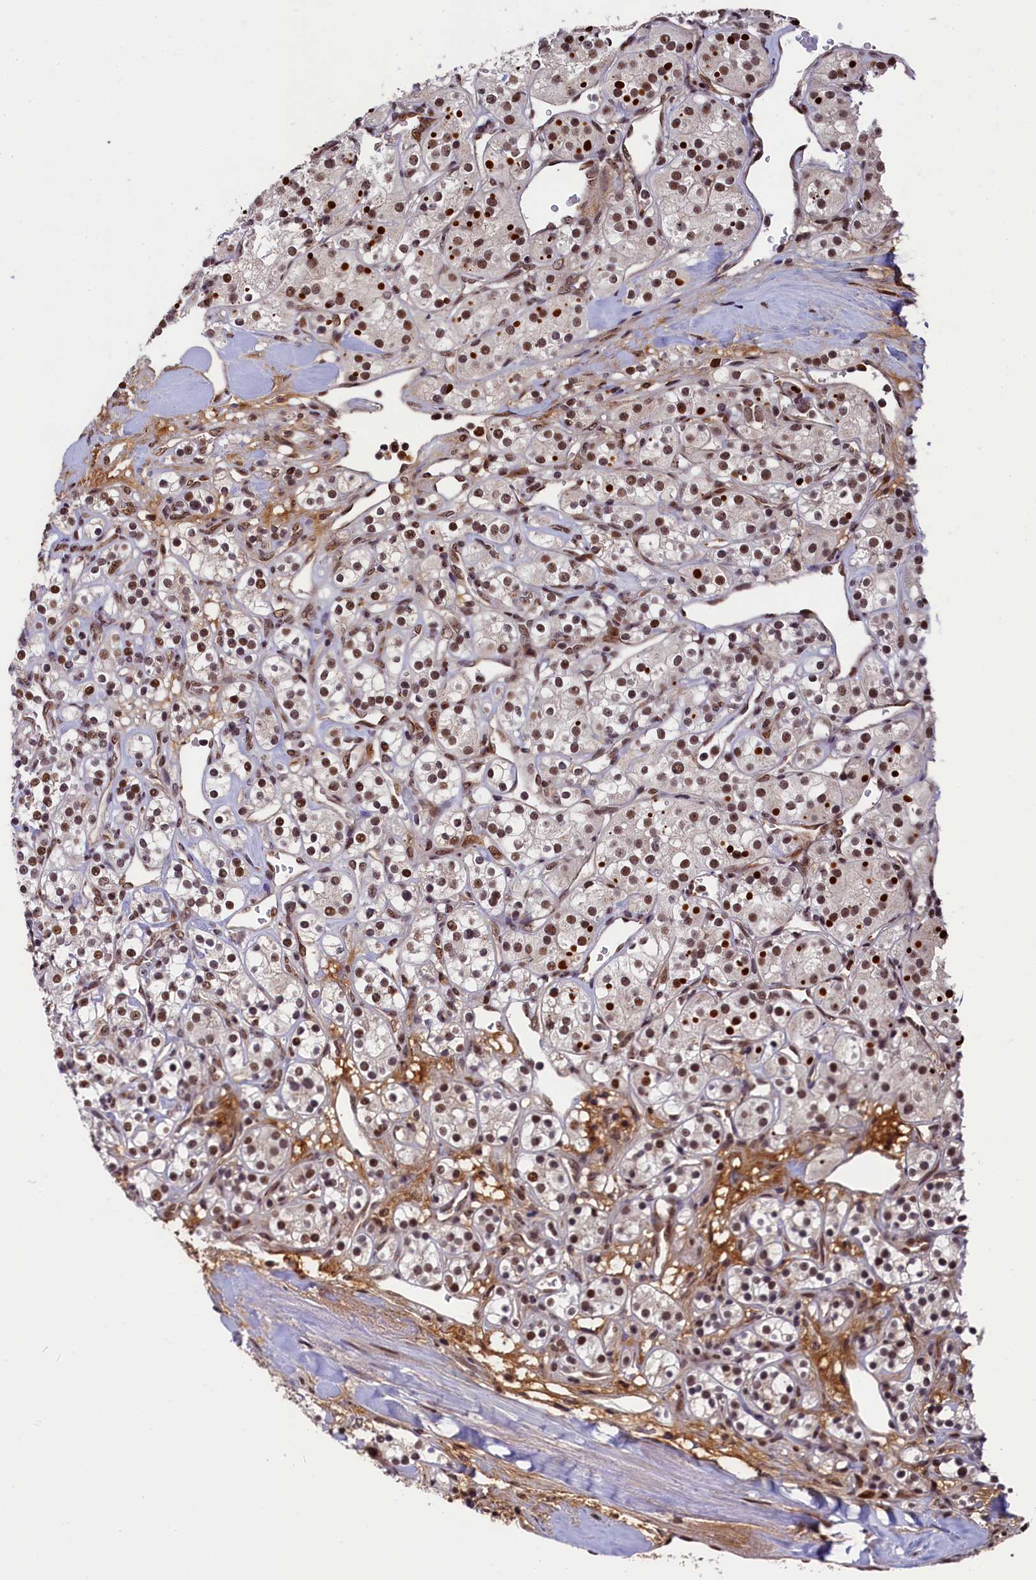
{"staining": {"intensity": "strong", "quantity": ">75%", "location": "nuclear"}, "tissue": "renal cancer", "cell_type": "Tumor cells", "image_type": "cancer", "snomed": [{"axis": "morphology", "description": "Adenocarcinoma, NOS"}, {"axis": "topography", "description": "Kidney"}], "caption": "Immunohistochemical staining of human renal cancer (adenocarcinoma) reveals high levels of strong nuclear protein expression in approximately >75% of tumor cells.", "gene": "ADIG", "patient": {"sex": "male", "age": 77}}